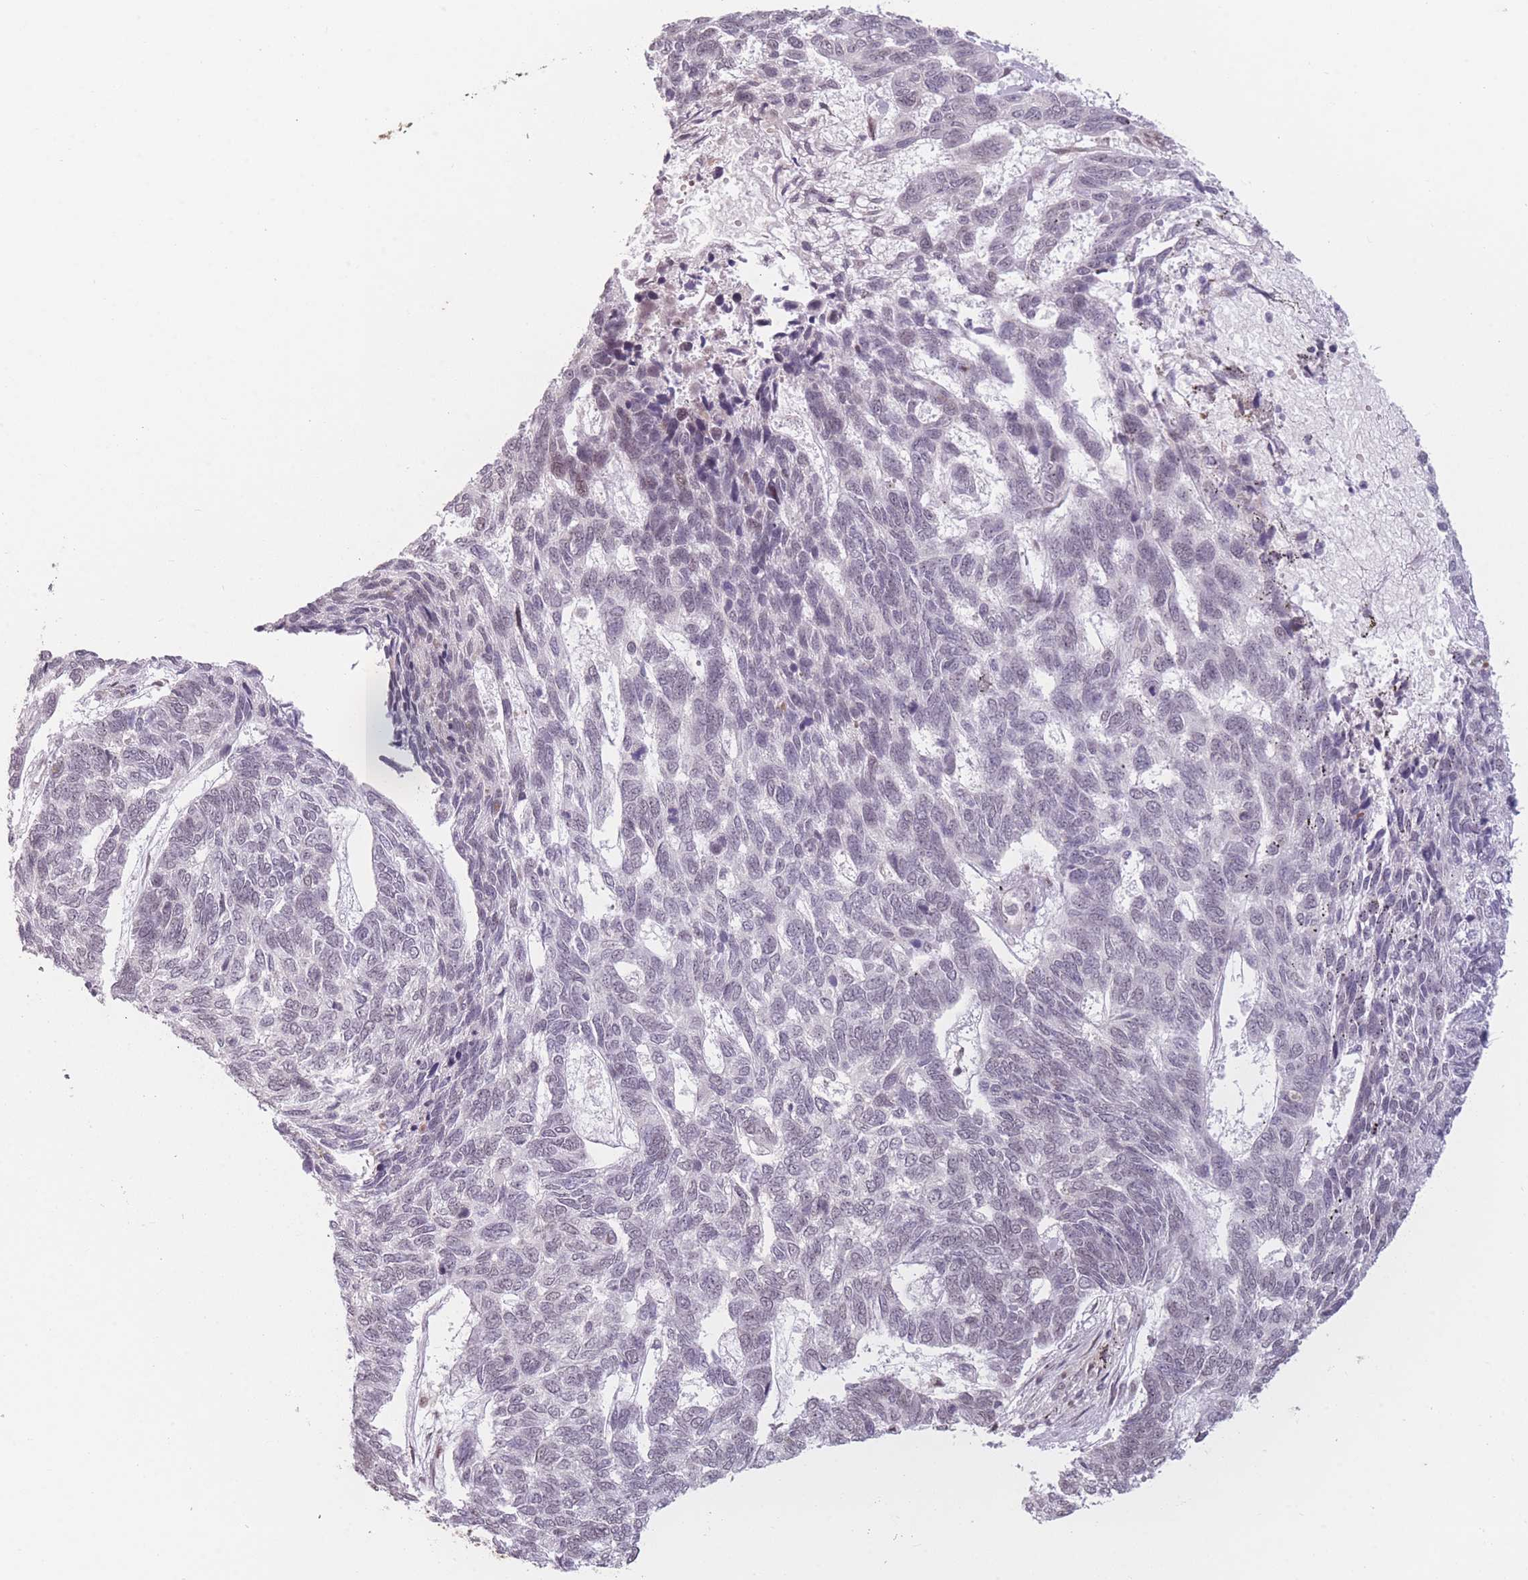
{"staining": {"intensity": "negative", "quantity": "none", "location": "none"}, "tissue": "skin cancer", "cell_type": "Tumor cells", "image_type": "cancer", "snomed": [{"axis": "morphology", "description": "Basal cell carcinoma"}, {"axis": "topography", "description": "Skin"}], "caption": "Basal cell carcinoma (skin) was stained to show a protein in brown. There is no significant staining in tumor cells.", "gene": "SUPT6H", "patient": {"sex": "female", "age": 65}}